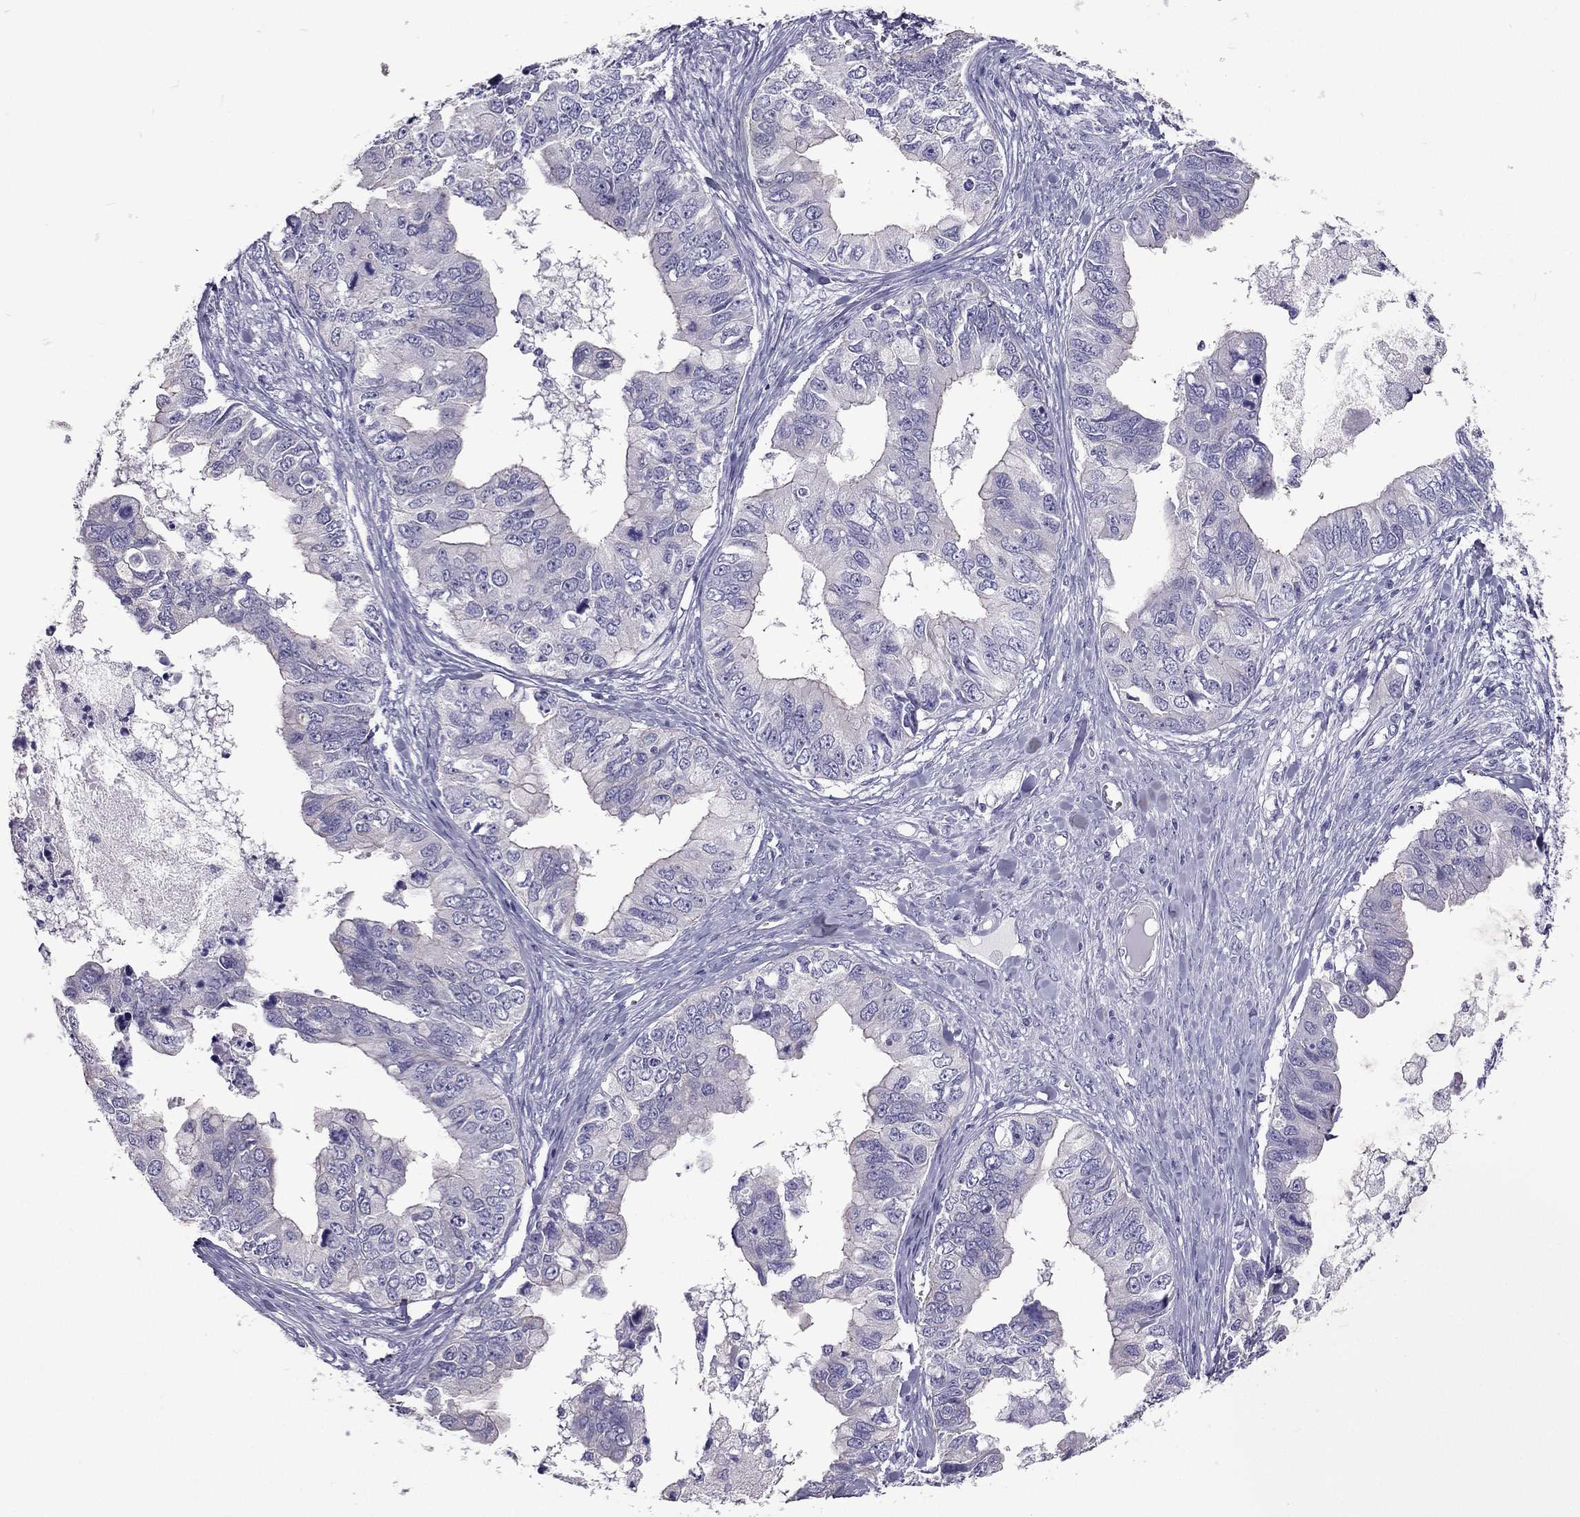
{"staining": {"intensity": "negative", "quantity": "none", "location": "none"}, "tissue": "ovarian cancer", "cell_type": "Tumor cells", "image_type": "cancer", "snomed": [{"axis": "morphology", "description": "Cystadenocarcinoma, mucinous, NOS"}, {"axis": "topography", "description": "Ovary"}], "caption": "Tumor cells are negative for protein expression in human ovarian cancer (mucinous cystadenocarcinoma).", "gene": "PDE6A", "patient": {"sex": "female", "age": 76}}